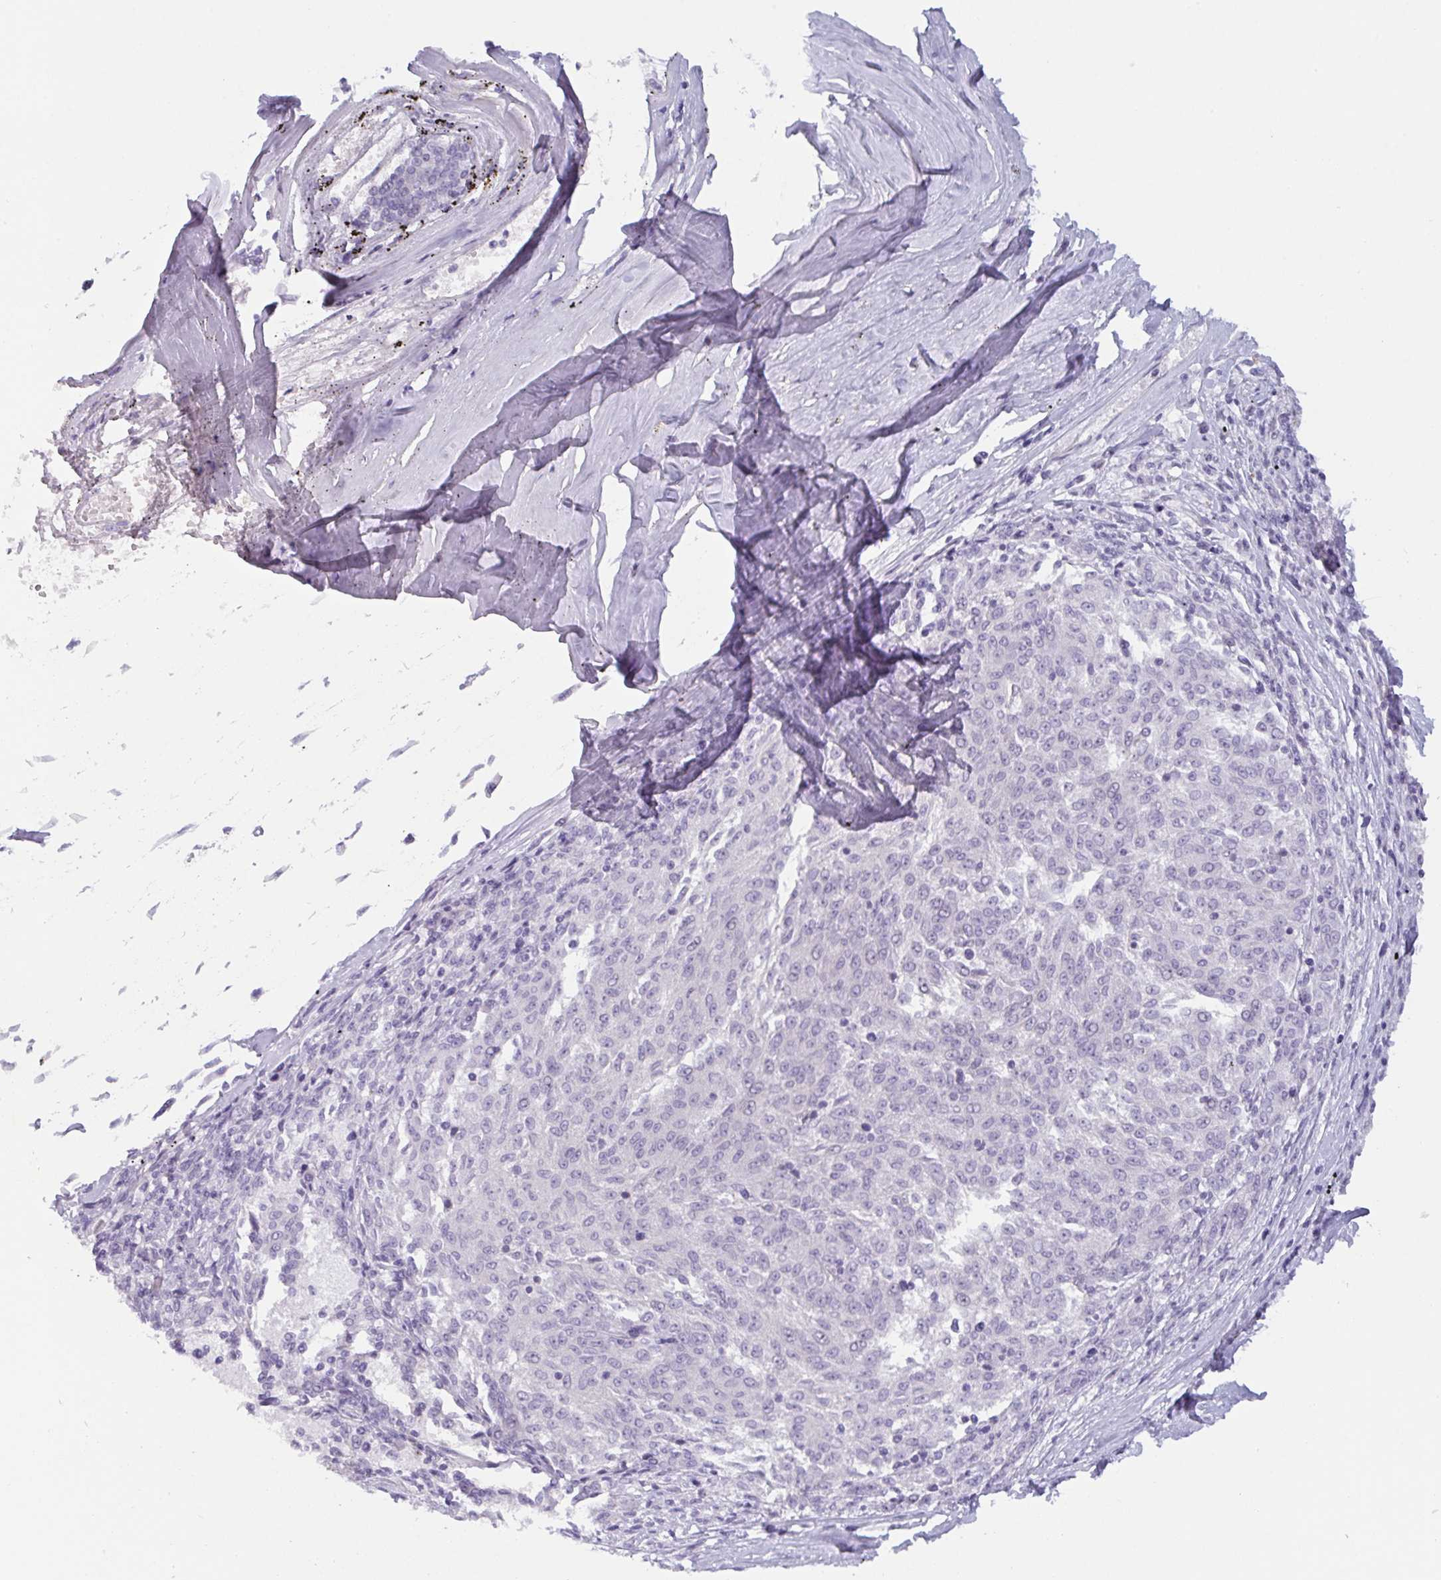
{"staining": {"intensity": "negative", "quantity": "none", "location": "none"}, "tissue": "melanoma", "cell_type": "Tumor cells", "image_type": "cancer", "snomed": [{"axis": "morphology", "description": "Malignant melanoma, NOS"}, {"axis": "topography", "description": "Skin"}], "caption": "High magnification brightfield microscopy of melanoma stained with DAB (3,3'-diaminobenzidine) (brown) and counterstained with hematoxylin (blue): tumor cells show no significant staining.", "gene": "OR5P3", "patient": {"sex": "female", "age": 72}}